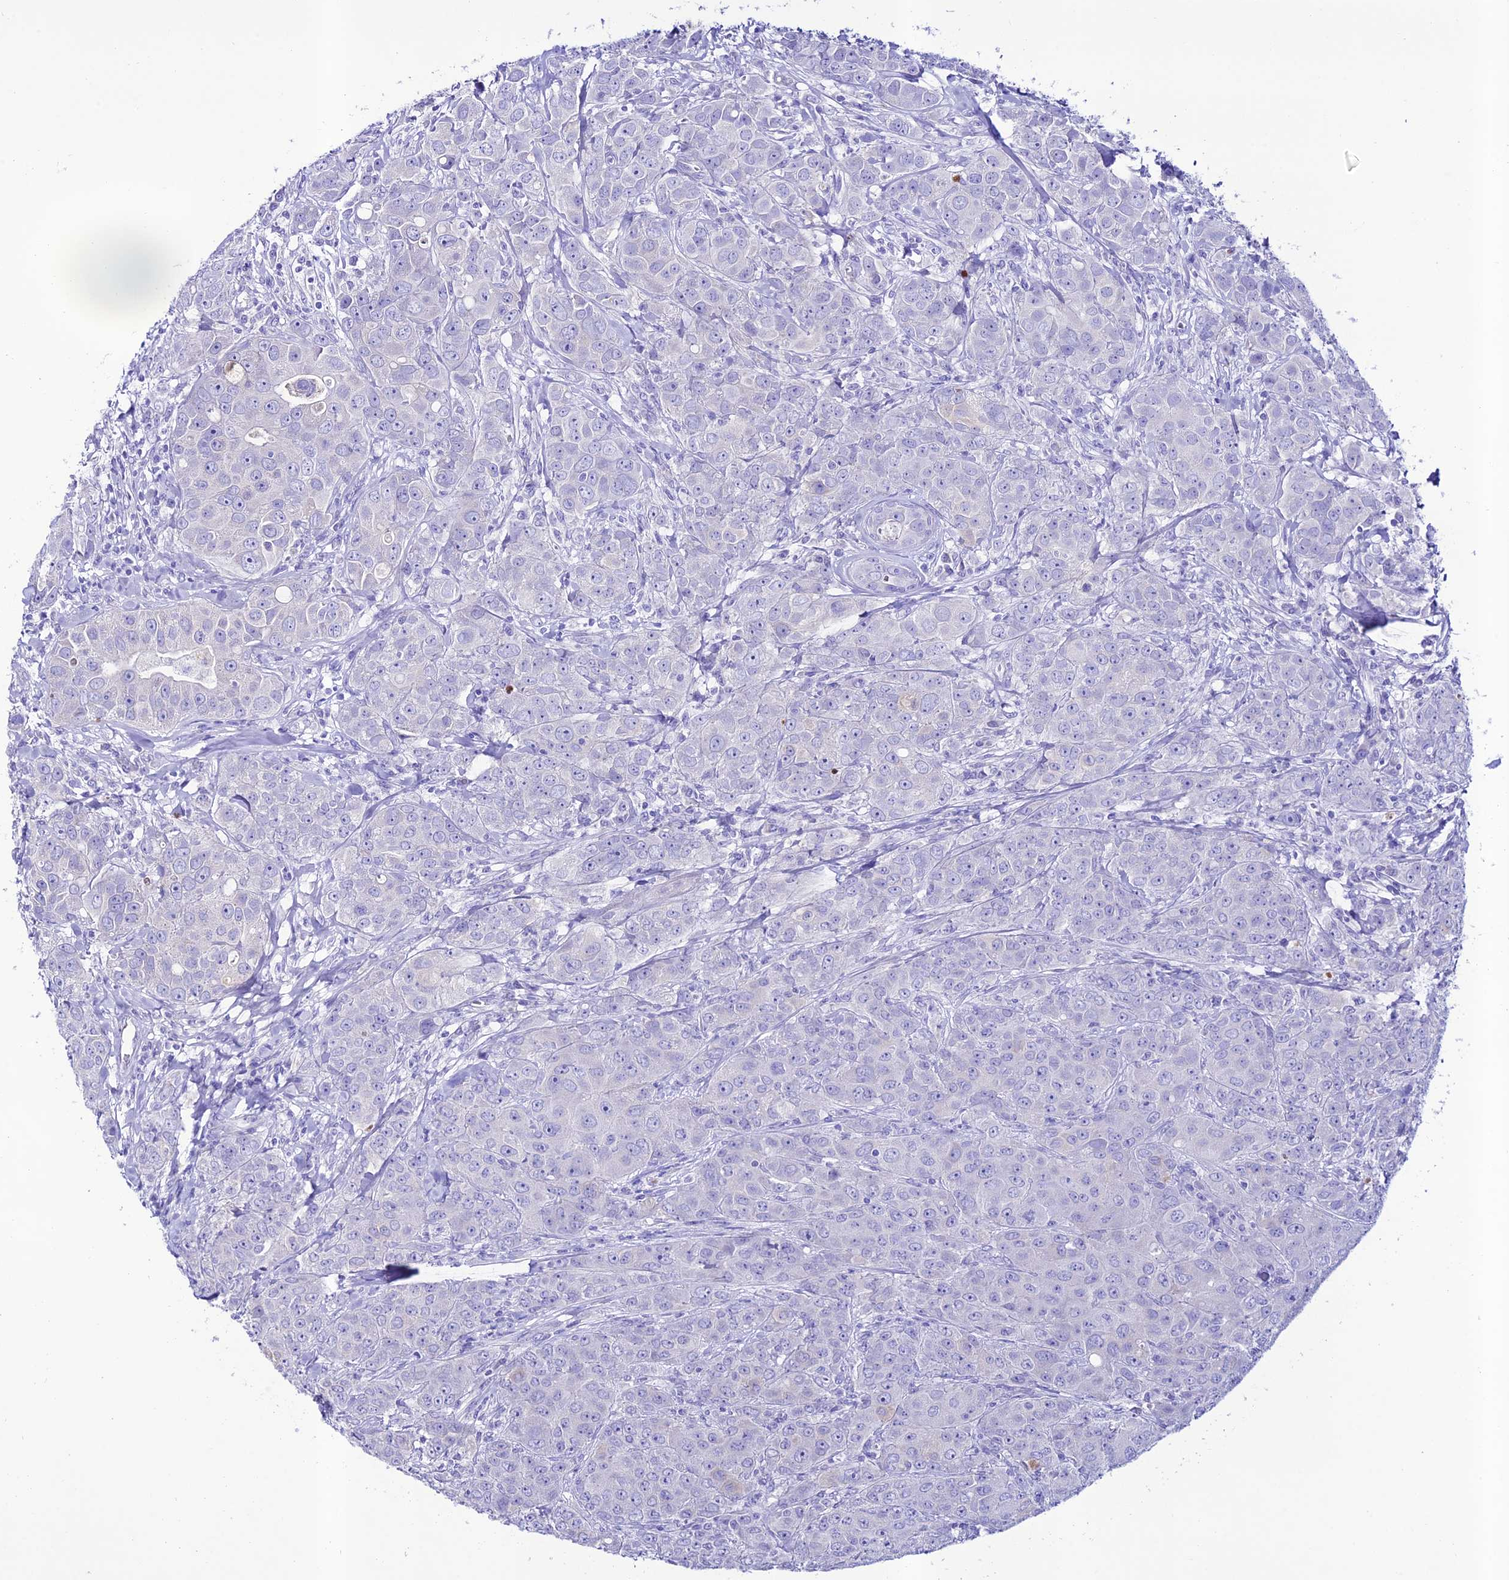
{"staining": {"intensity": "negative", "quantity": "none", "location": "none"}, "tissue": "breast cancer", "cell_type": "Tumor cells", "image_type": "cancer", "snomed": [{"axis": "morphology", "description": "Duct carcinoma"}, {"axis": "topography", "description": "Breast"}], "caption": "This is a photomicrograph of immunohistochemistry (IHC) staining of breast cancer, which shows no staining in tumor cells.", "gene": "NLRP6", "patient": {"sex": "female", "age": 43}}